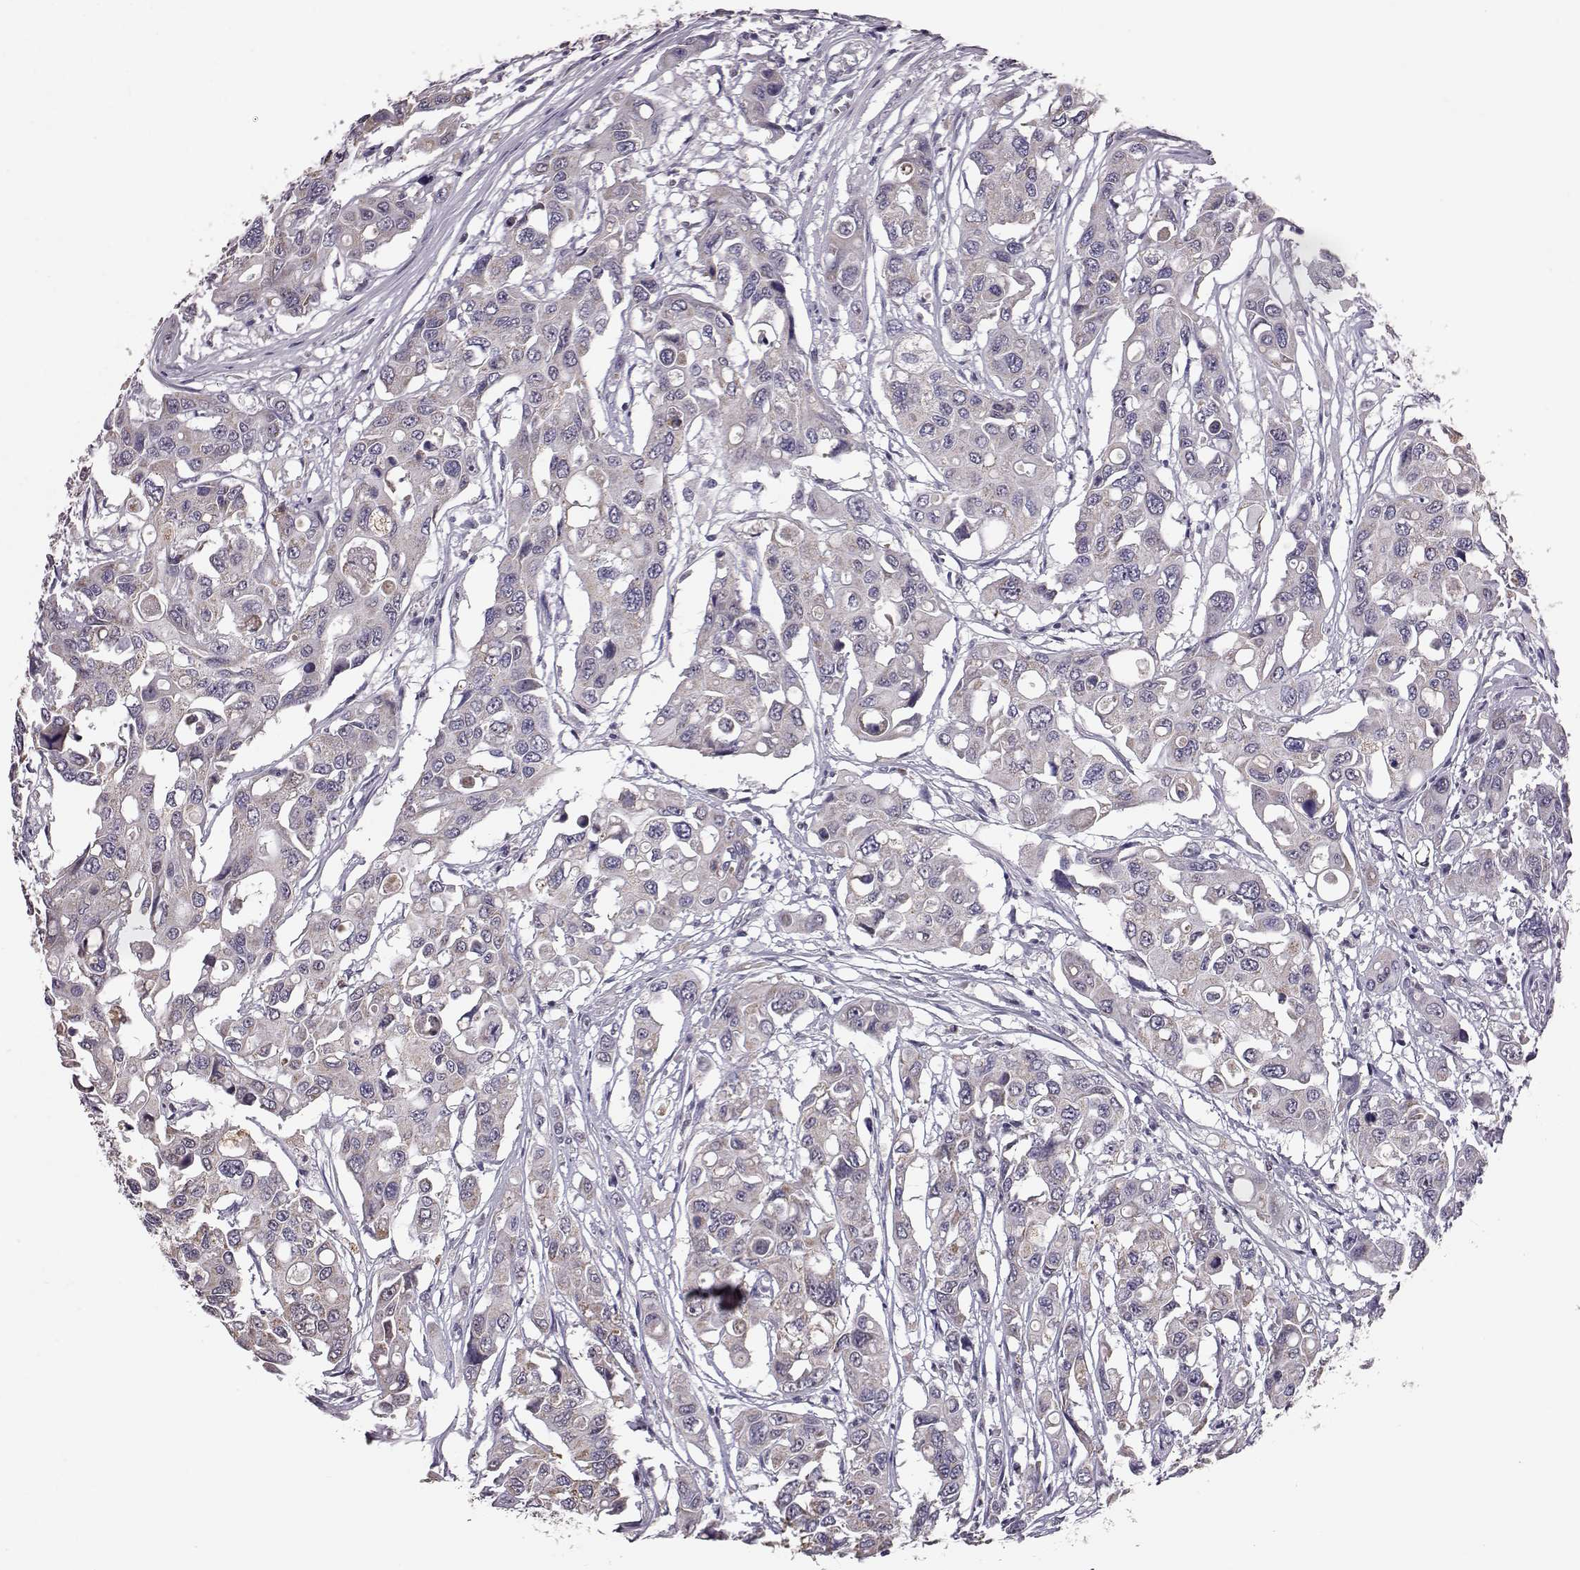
{"staining": {"intensity": "negative", "quantity": "none", "location": "none"}, "tissue": "colorectal cancer", "cell_type": "Tumor cells", "image_type": "cancer", "snomed": [{"axis": "morphology", "description": "Adenocarcinoma, NOS"}, {"axis": "topography", "description": "Colon"}], "caption": "Colorectal cancer (adenocarcinoma) was stained to show a protein in brown. There is no significant positivity in tumor cells. (DAB (3,3'-diaminobenzidine) immunohistochemistry (IHC) with hematoxylin counter stain).", "gene": "ALDH3A1", "patient": {"sex": "male", "age": 77}}